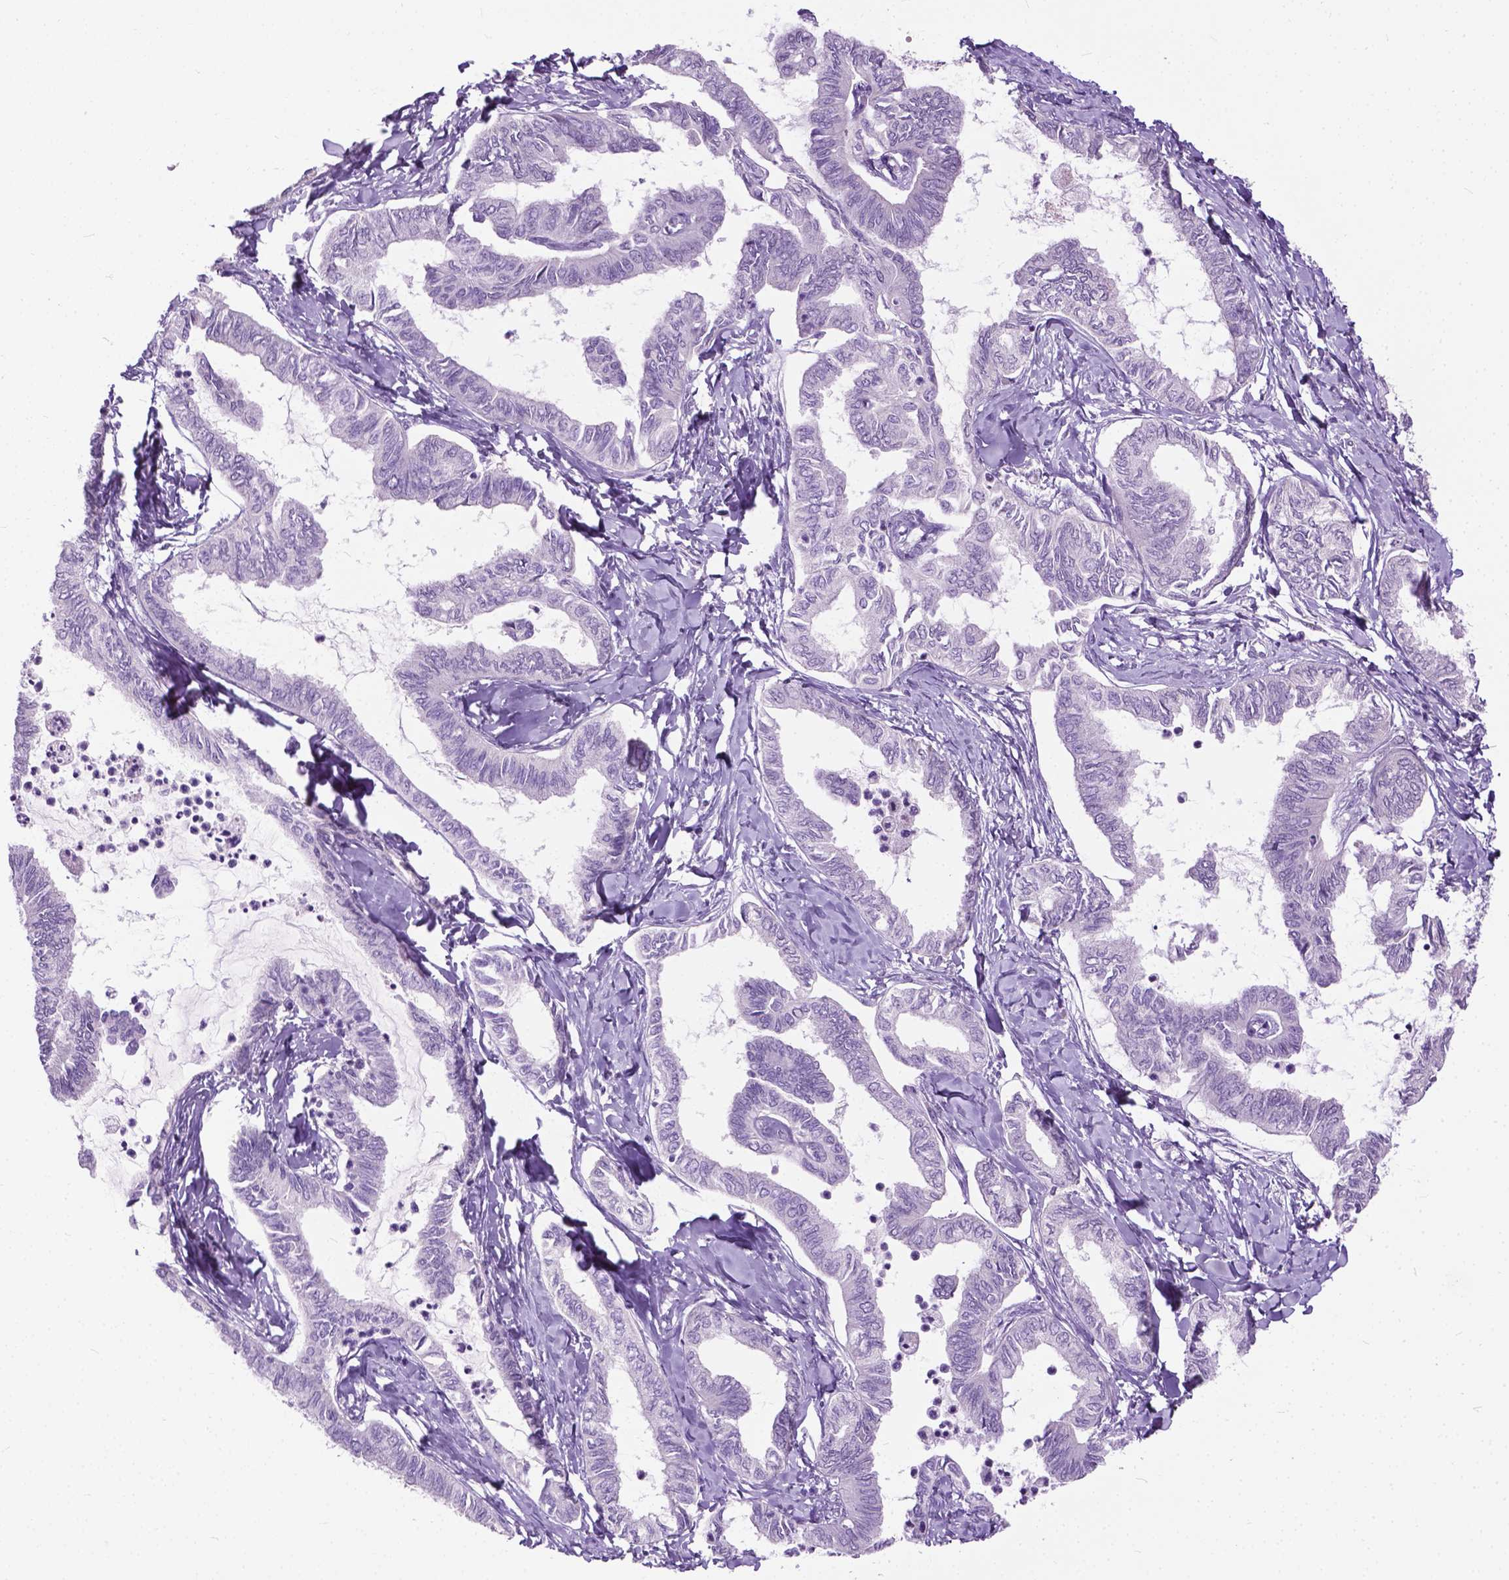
{"staining": {"intensity": "negative", "quantity": "none", "location": "none"}, "tissue": "ovarian cancer", "cell_type": "Tumor cells", "image_type": "cancer", "snomed": [{"axis": "morphology", "description": "Carcinoma, endometroid"}, {"axis": "topography", "description": "Ovary"}], "caption": "A high-resolution histopathology image shows IHC staining of ovarian cancer, which exhibits no significant expression in tumor cells.", "gene": "GPR37L1", "patient": {"sex": "female", "age": 70}}